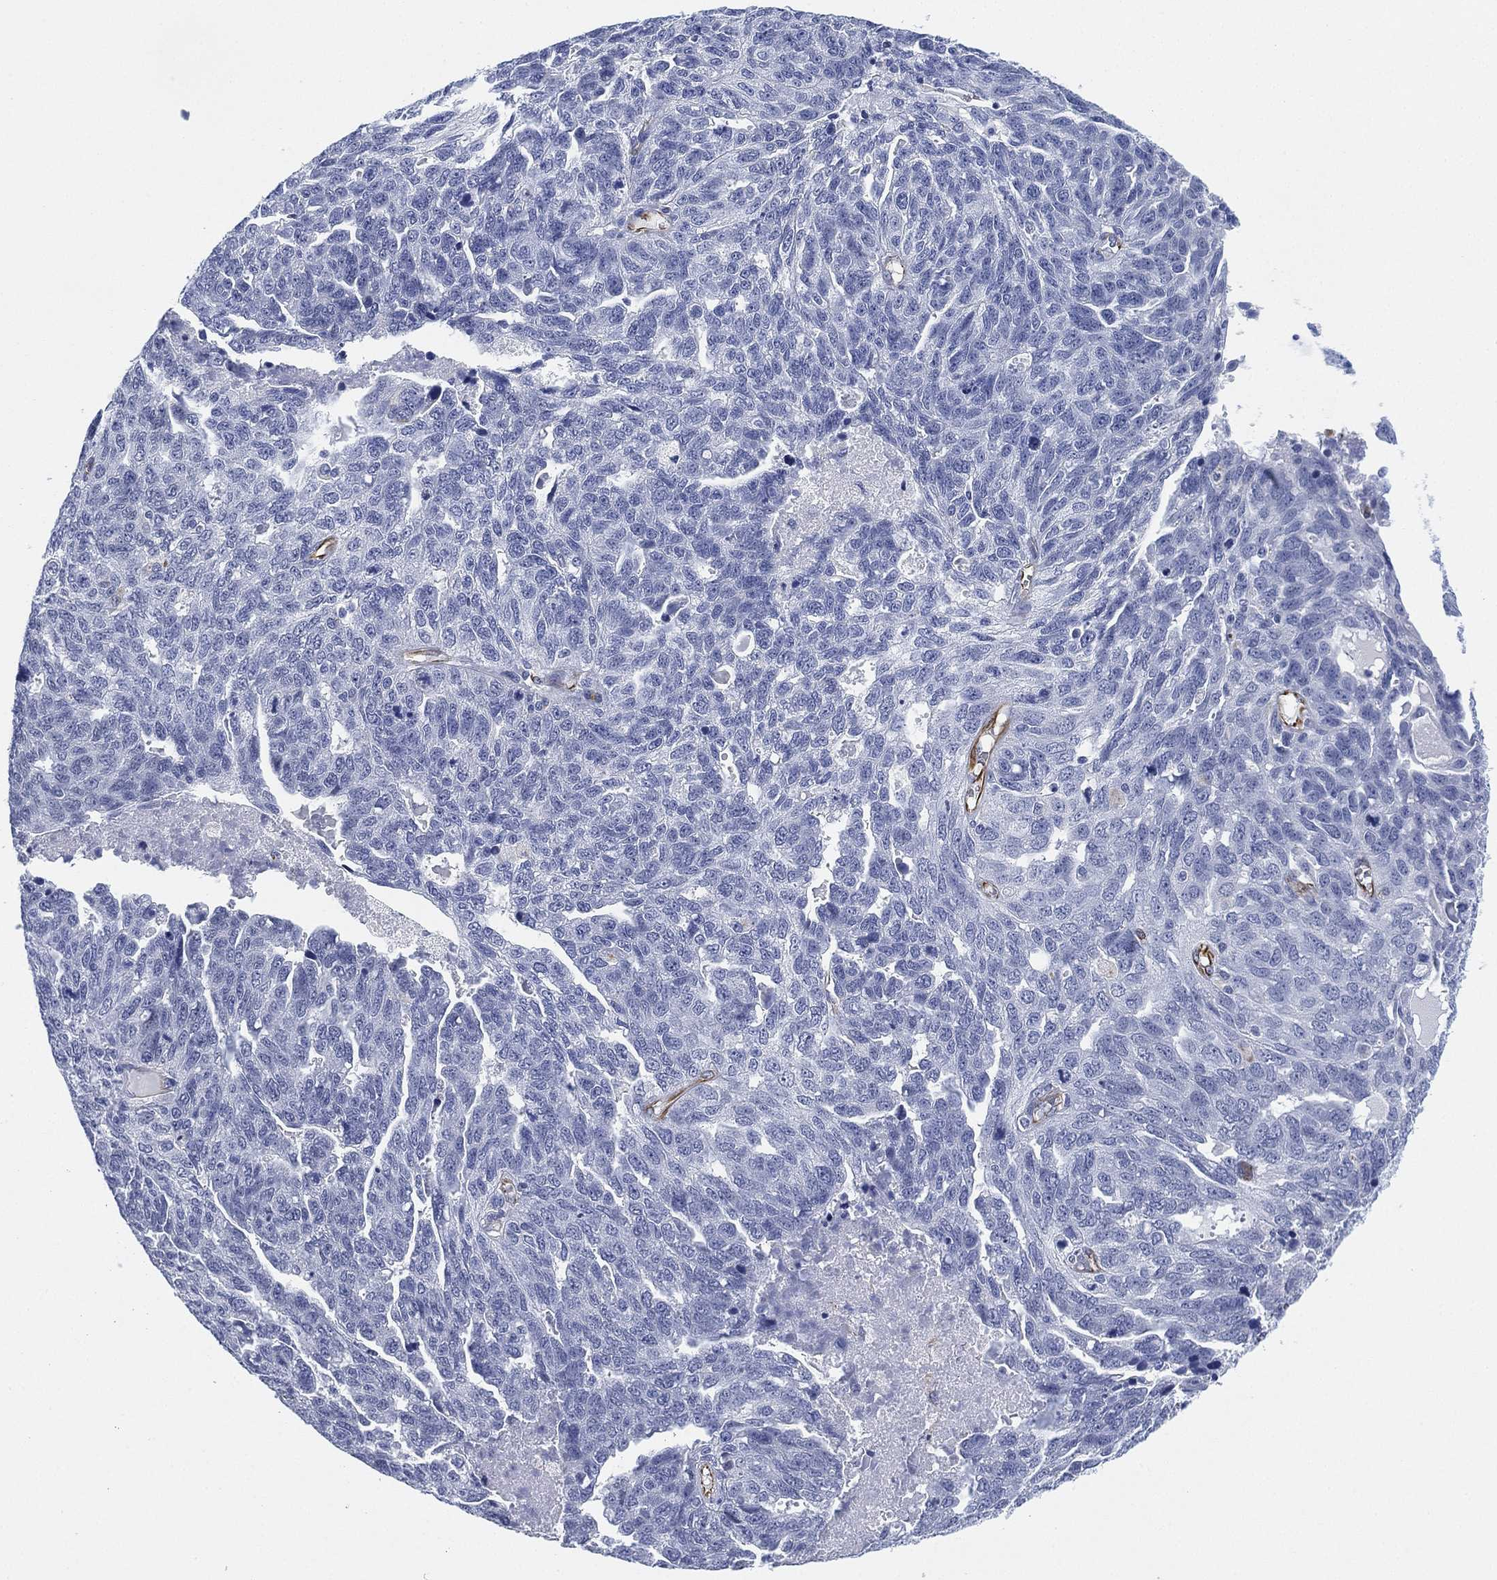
{"staining": {"intensity": "negative", "quantity": "none", "location": "none"}, "tissue": "ovarian cancer", "cell_type": "Tumor cells", "image_type": "cancer", "snomed": [{"axis": "morphology", "description": "Cystadenocarcinoma, serous, NOS"}, {"axis": "topography", "description": "Ovary"}], "caption": "Ovarian cancer (serous cystadenocarcinoma) stained for a protein using immunohistochemistry exhibits no staining tumor cells.", "gene": "PSKH2", "patient": {"sex": "female", "age": 71}}